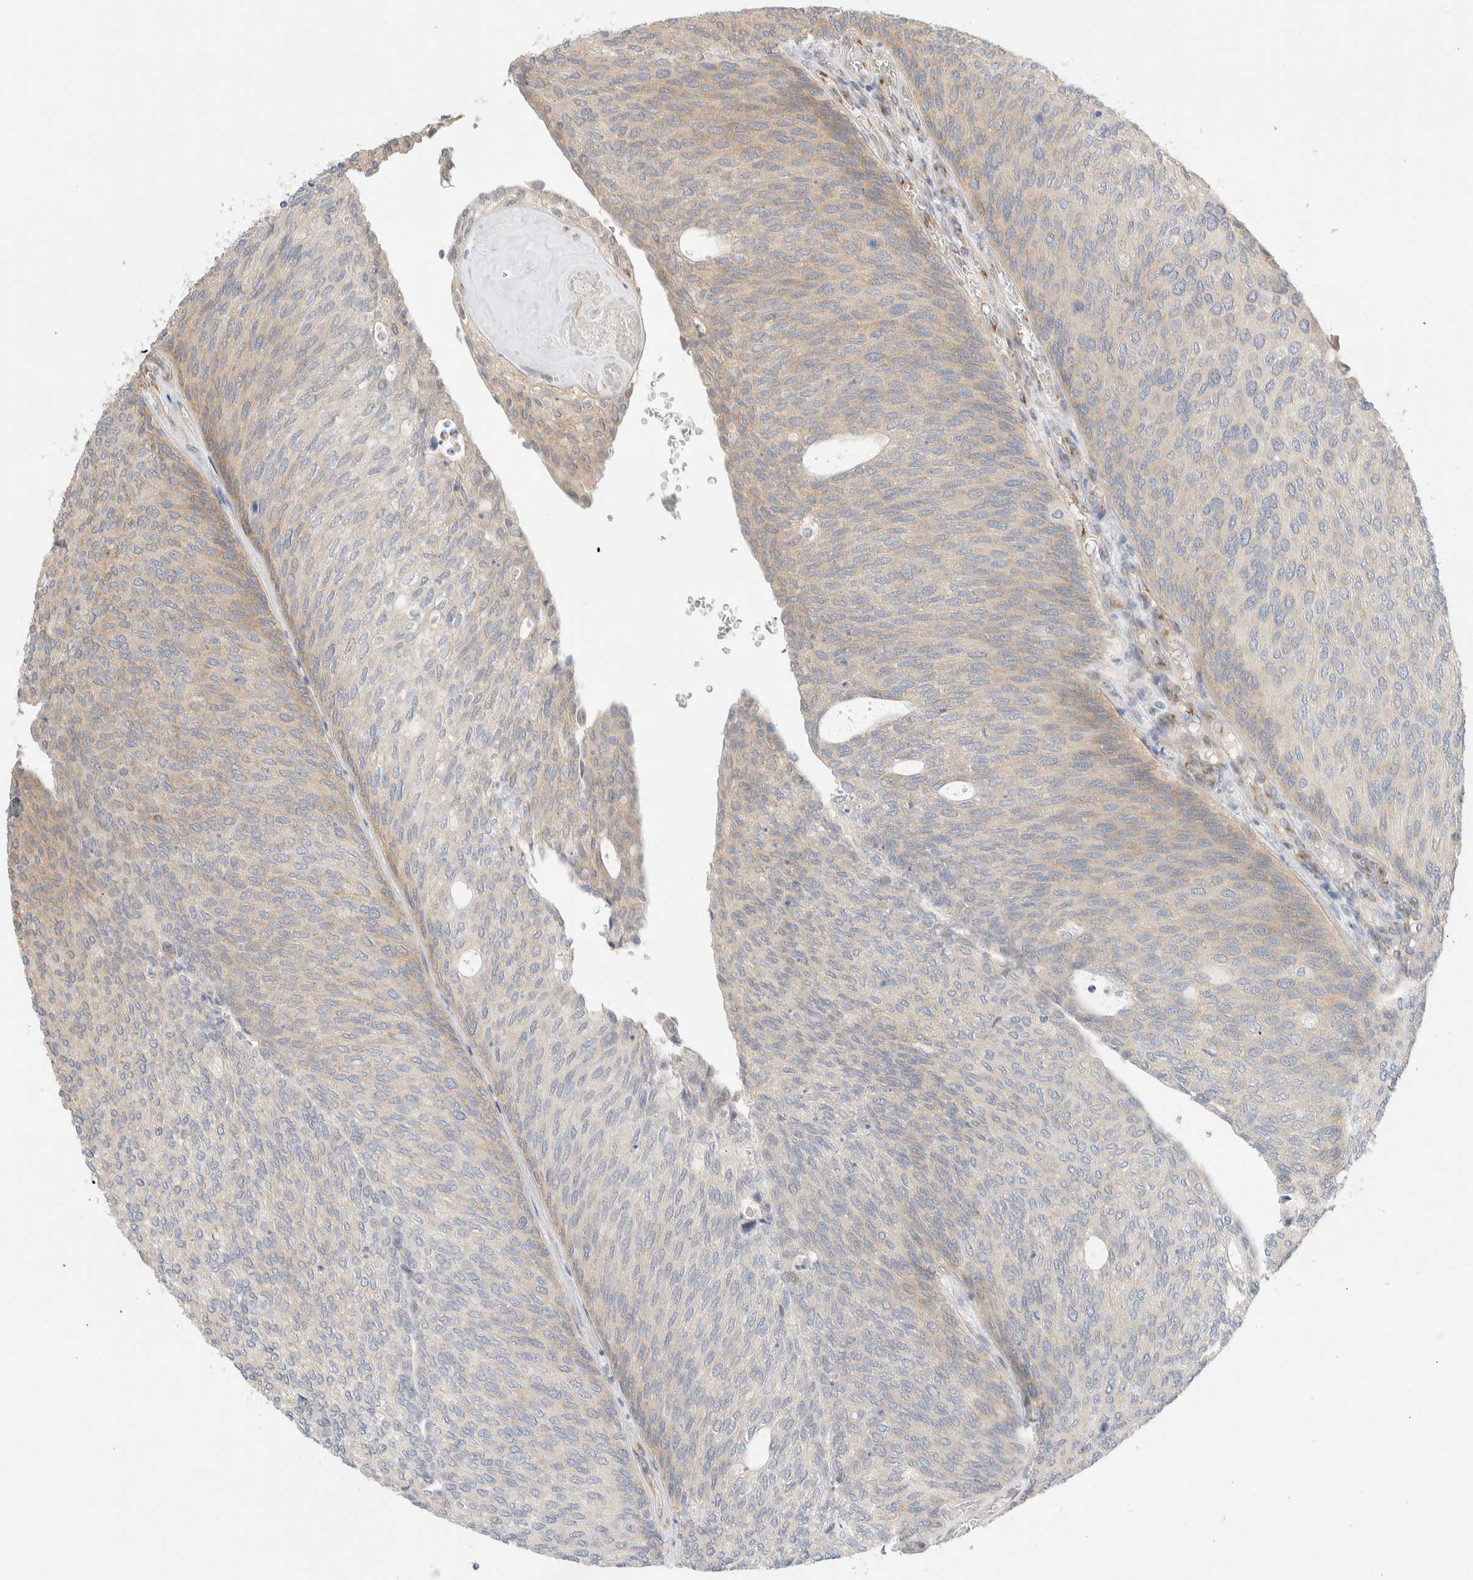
{"staining": {"intensity": "weak", "quantity": "25%-75%", "location": "cytoplasmic/membranous"}, "tissue": "urothelial cancer", "cell_type": "Tumor cells", "image_type": "cancer", "snomed": [{"axis": "morphology", "description": "Urothelial carcinoma, Low grade"}, {"axis": "topography", "description": "Urinary bladder"}], "caption": "Human urothelial carcinoma (low-grade) stained with a protein marker displays weak staining in tumor cells.", "gene": "TMEM184B", "patient": {"sex": "female", "age": 79}}